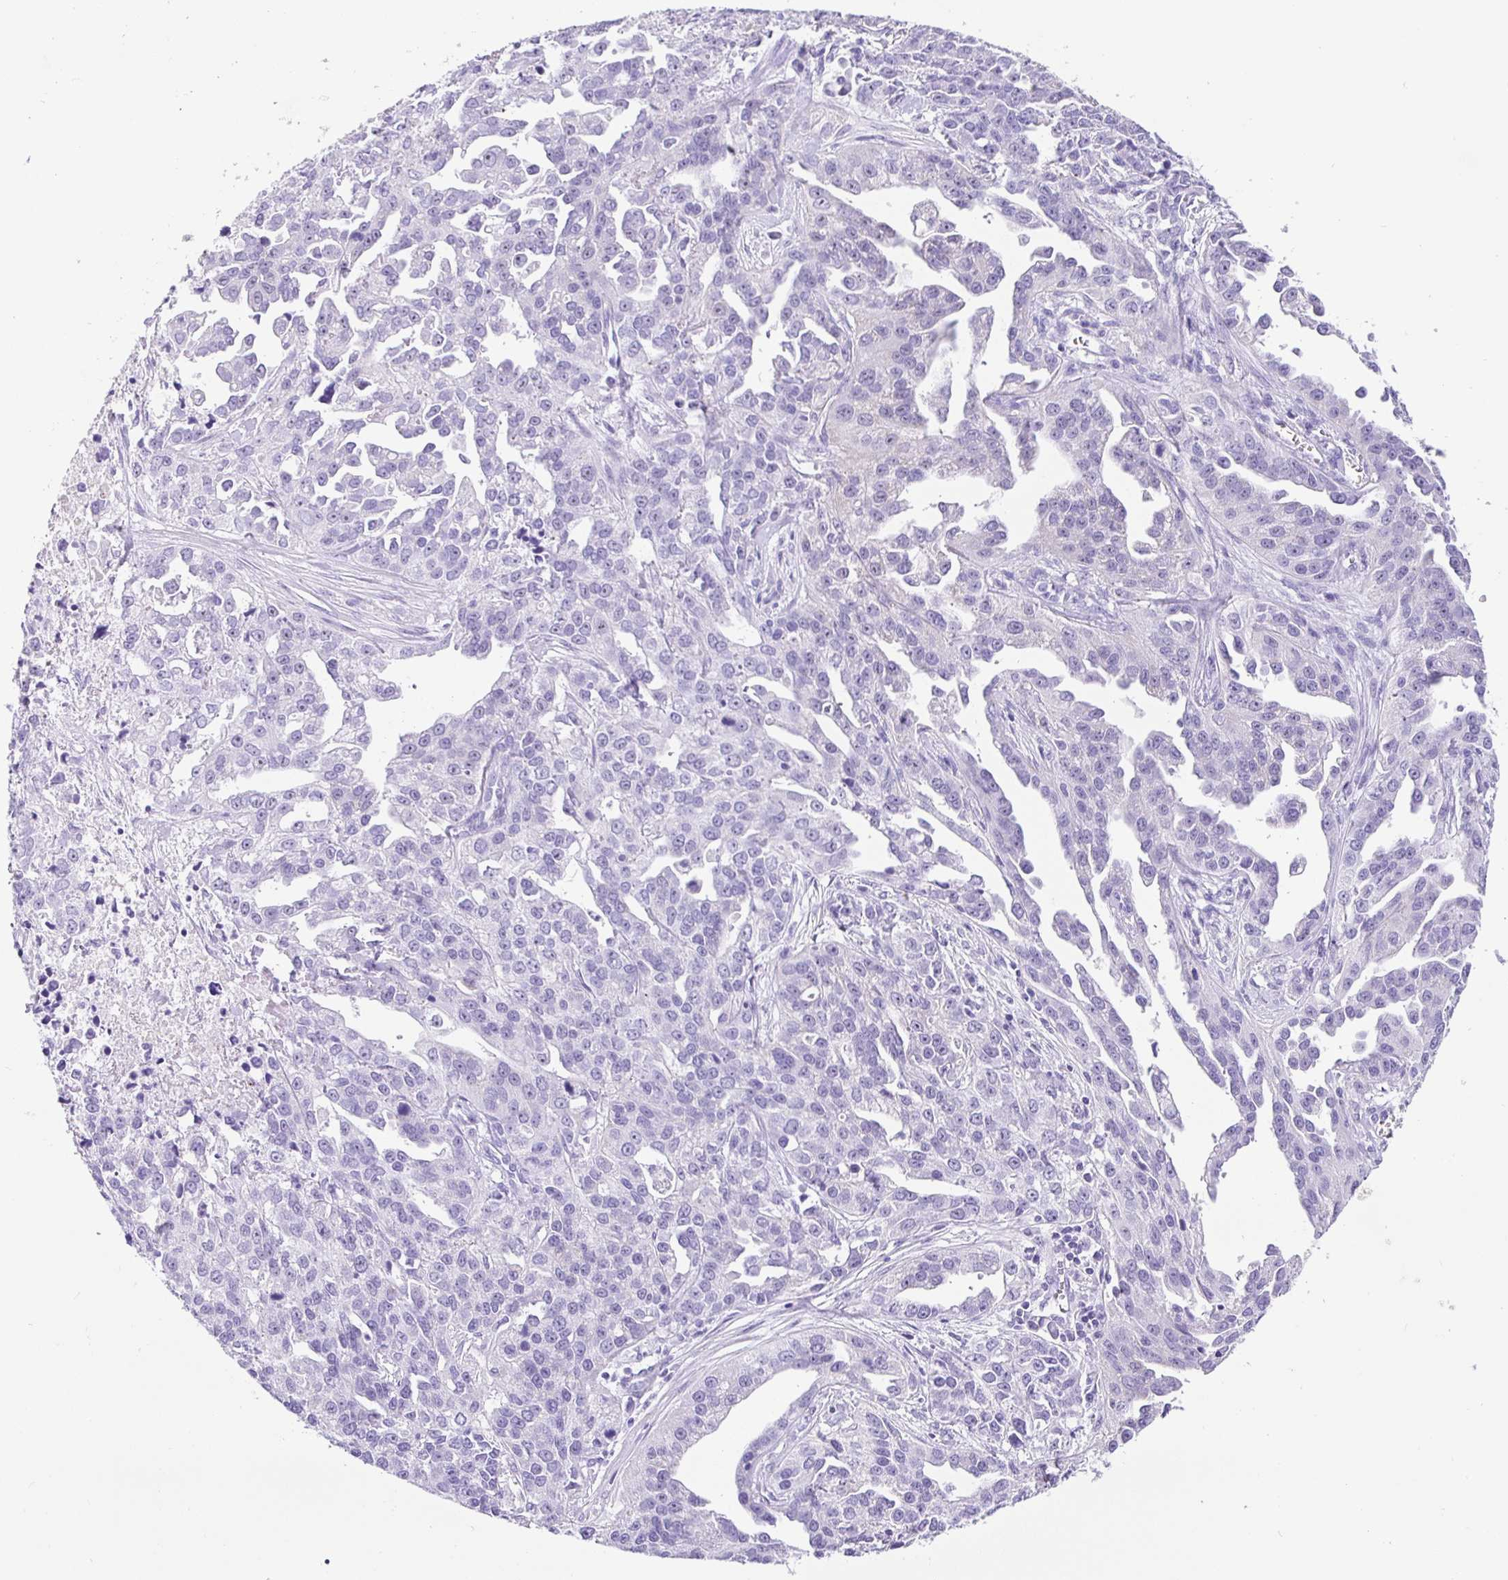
{"staining": {"intensity": "negative", "quantity": "none", "location": "none"}, "tissue": "ovarian cancer", "cell_type": "Tumor cells", "image_type": "cancer", "snomed": [{"axis": "morphology", "description": "Cystadenocarcinoma, serous, NOS"}, {"axis": "topography", "description": "Ovary"}], "caption": "Tumor cells show no significant expression in ovarian cancer (serous cystadenocarcinoma).", "gene": "PRAMEF19", "patient": {"sex": "female", "age": 75}}